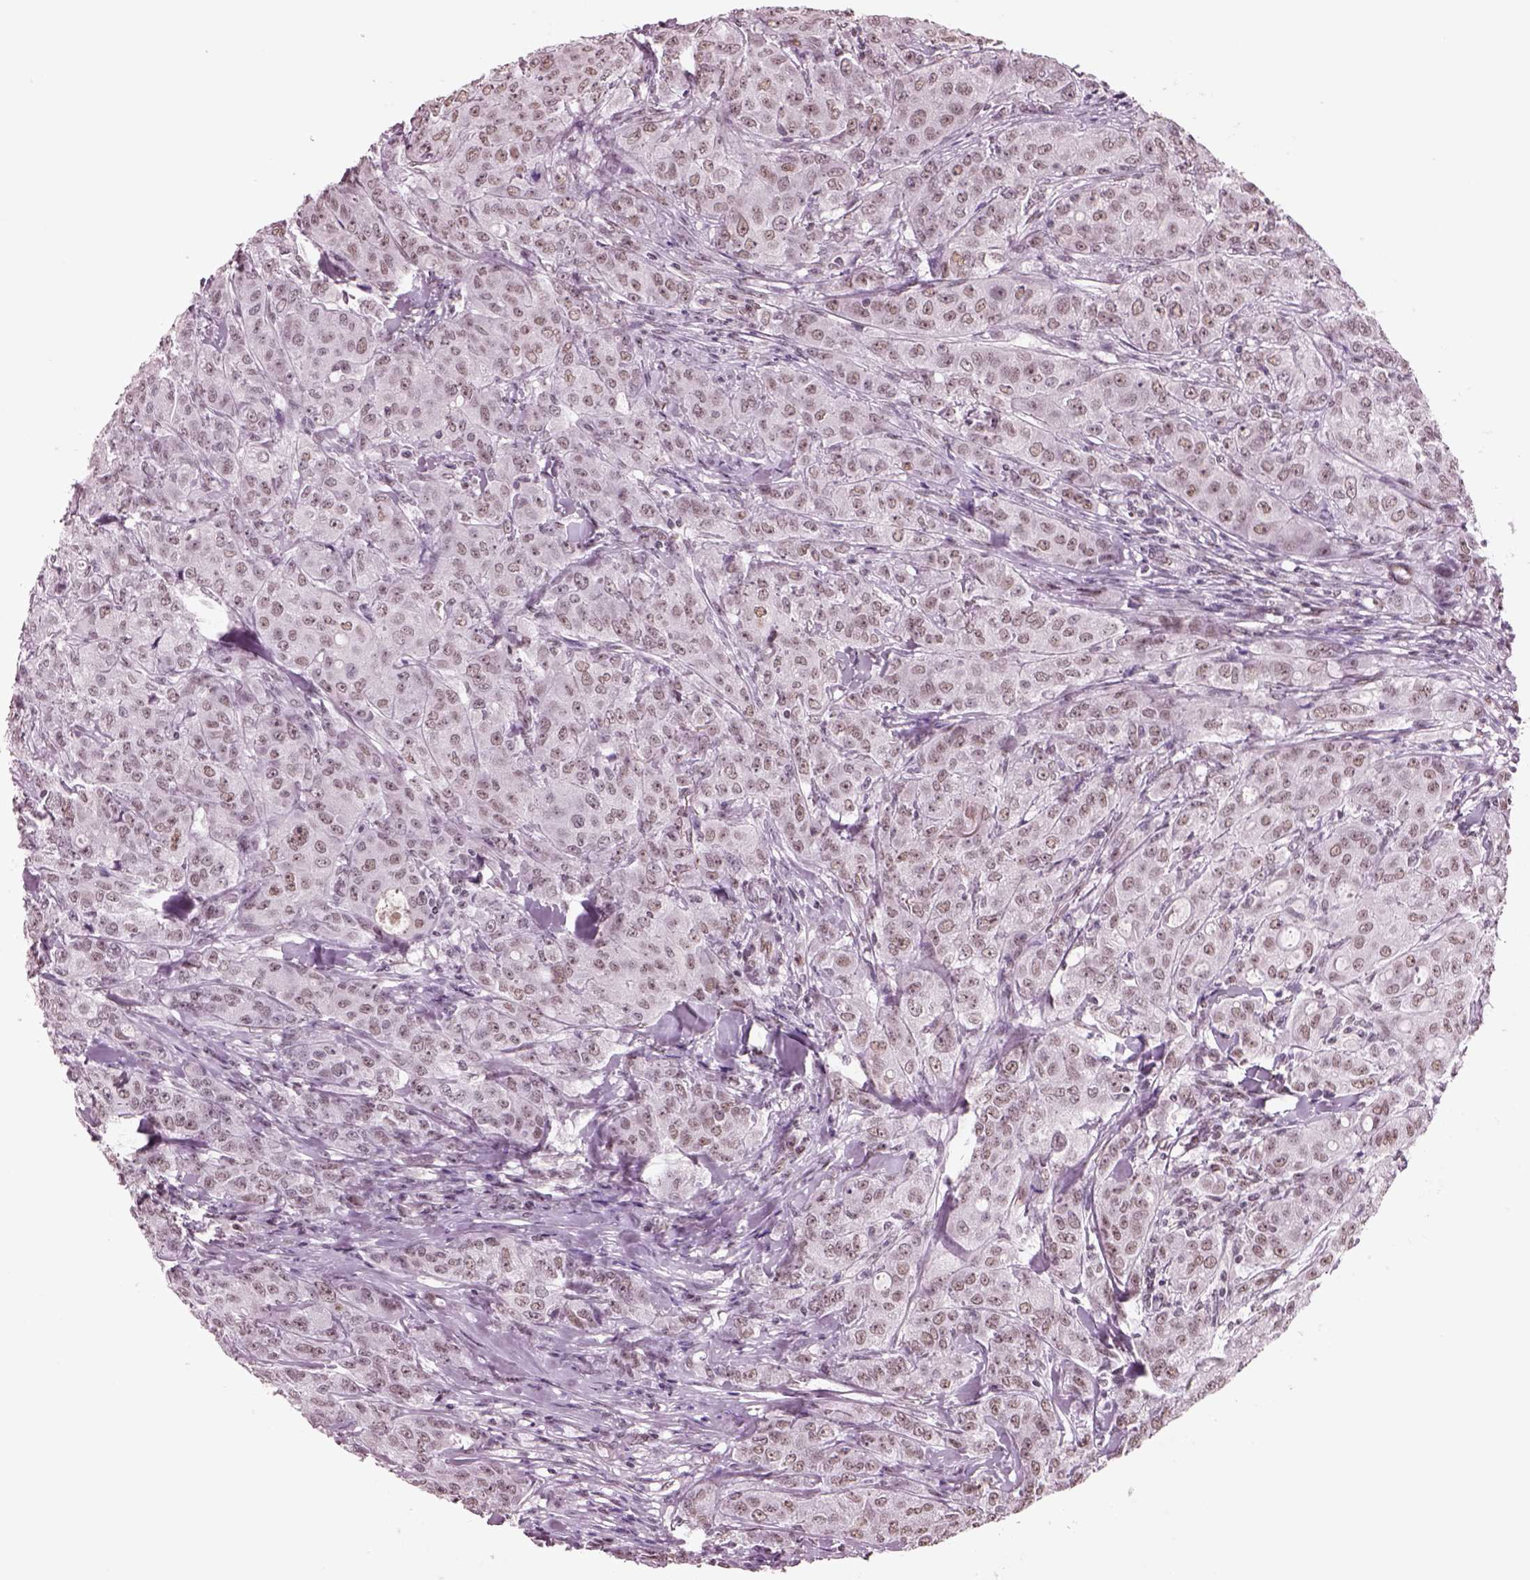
{"staining": {"intensity": "moderate", "quantity": ">75%", "location": "nuclear"}, "tissue": "breast cancer", "cell_type": "Tumor cells", "image_type": "cancer", "snomed": [{"axis": "morphology", "description": "Duct carcinoma"}, {"axis": "topography", "description": "Breast"}], "caption": "Moderate nuclear positivity for a protein is identified in approximately >75% of tumor cells of breast cancer (invasive ductal carcinoma) using immunohistochemistry.", "gene": "SEPHS1", "patient": {"sex": "female", "age": 43}}